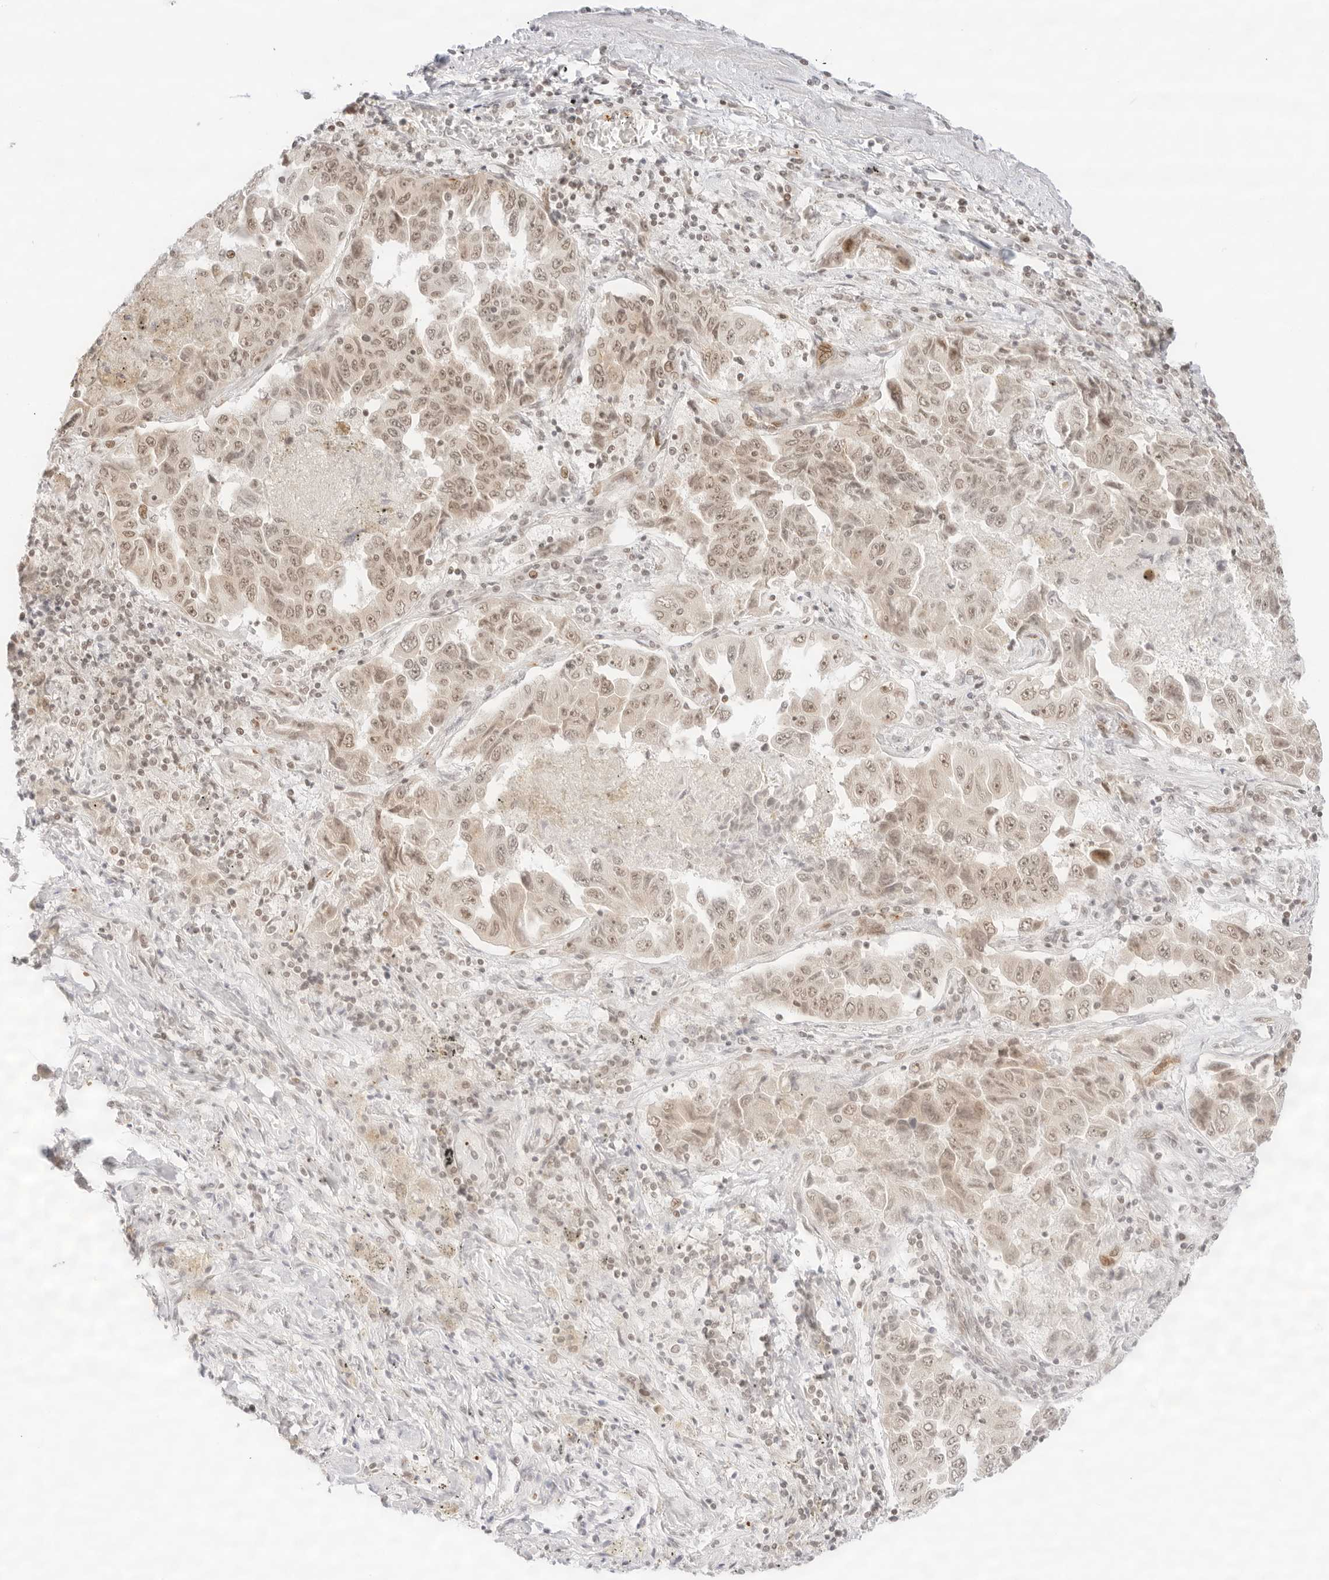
{"staining": {"intensity": "weak", "quantity": ">75%", "location": "nuclear"}, "tissue": "lung cancer", "cell_type": "Tumor cells", "image_type": "cancer", "snomed": [{"axis": "morphology", "description": "Adenocarcinoma, NOS"}, {"axis": "topography", "description": "Lung"}], "caption": "This micrograph shows immunohistochemistry (IHC) staining of human lung cancer, with low weak nuclear staining in about >75% of tumor cells.", "gene": "GNAS", "patient": {"sex": "female", "age": 51}}